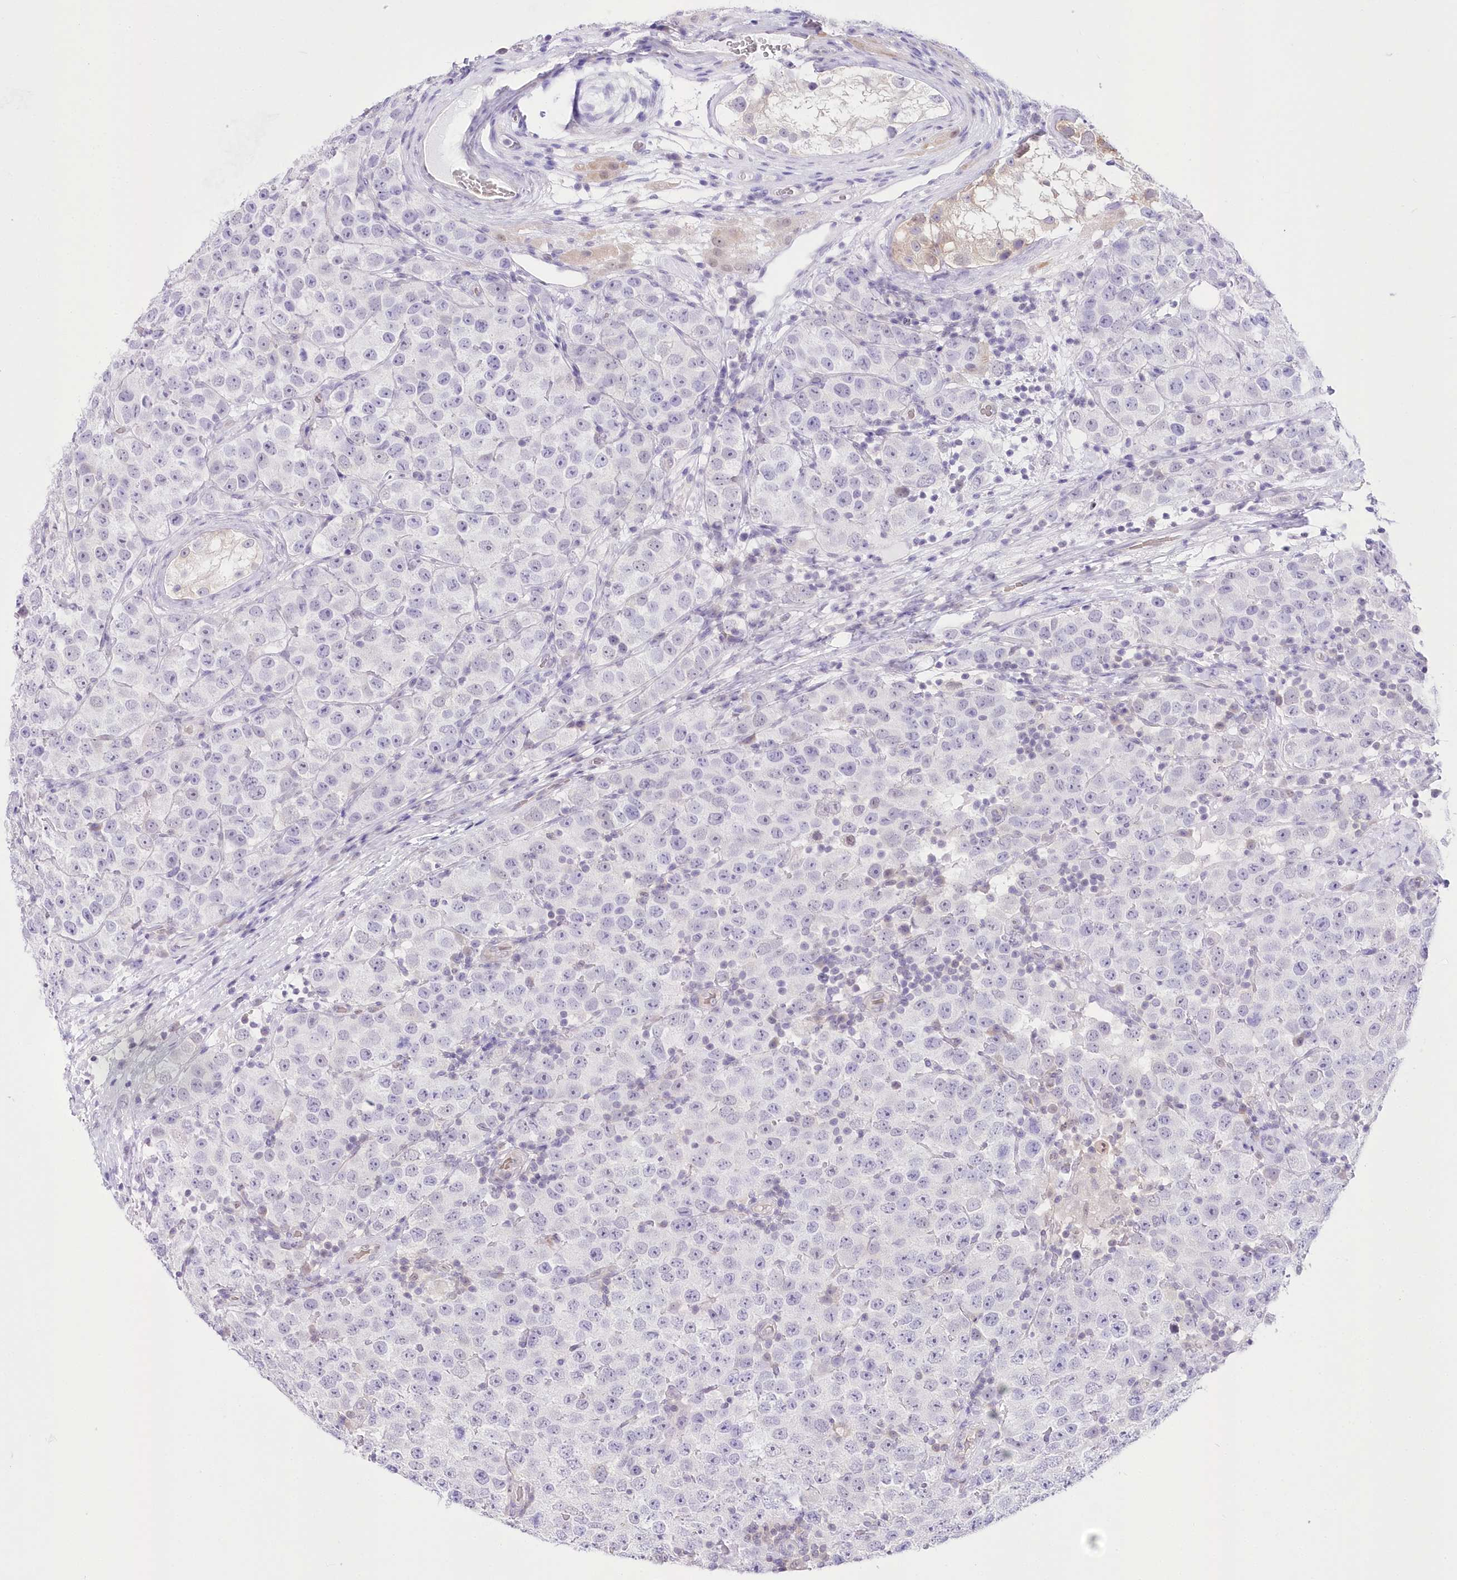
{"staining": {"intensity": "negative", "quantity": "none", "location": "none"}, "tissue": "testis cancer", "cell_type": "Tumor cells", "image_type": "cancer", "snomed": [{"axis": "morphology", "description": "Seminoma, NOS"}, {"axis": "topography", "description": "Testis"}], "caption": "The immunohistochemistry (IHC) micrograph has no significant expression in tumor cells of testis seminoma tissue.", "gene": "UBA6", "patient": {"sex": "male", "age": 28}}